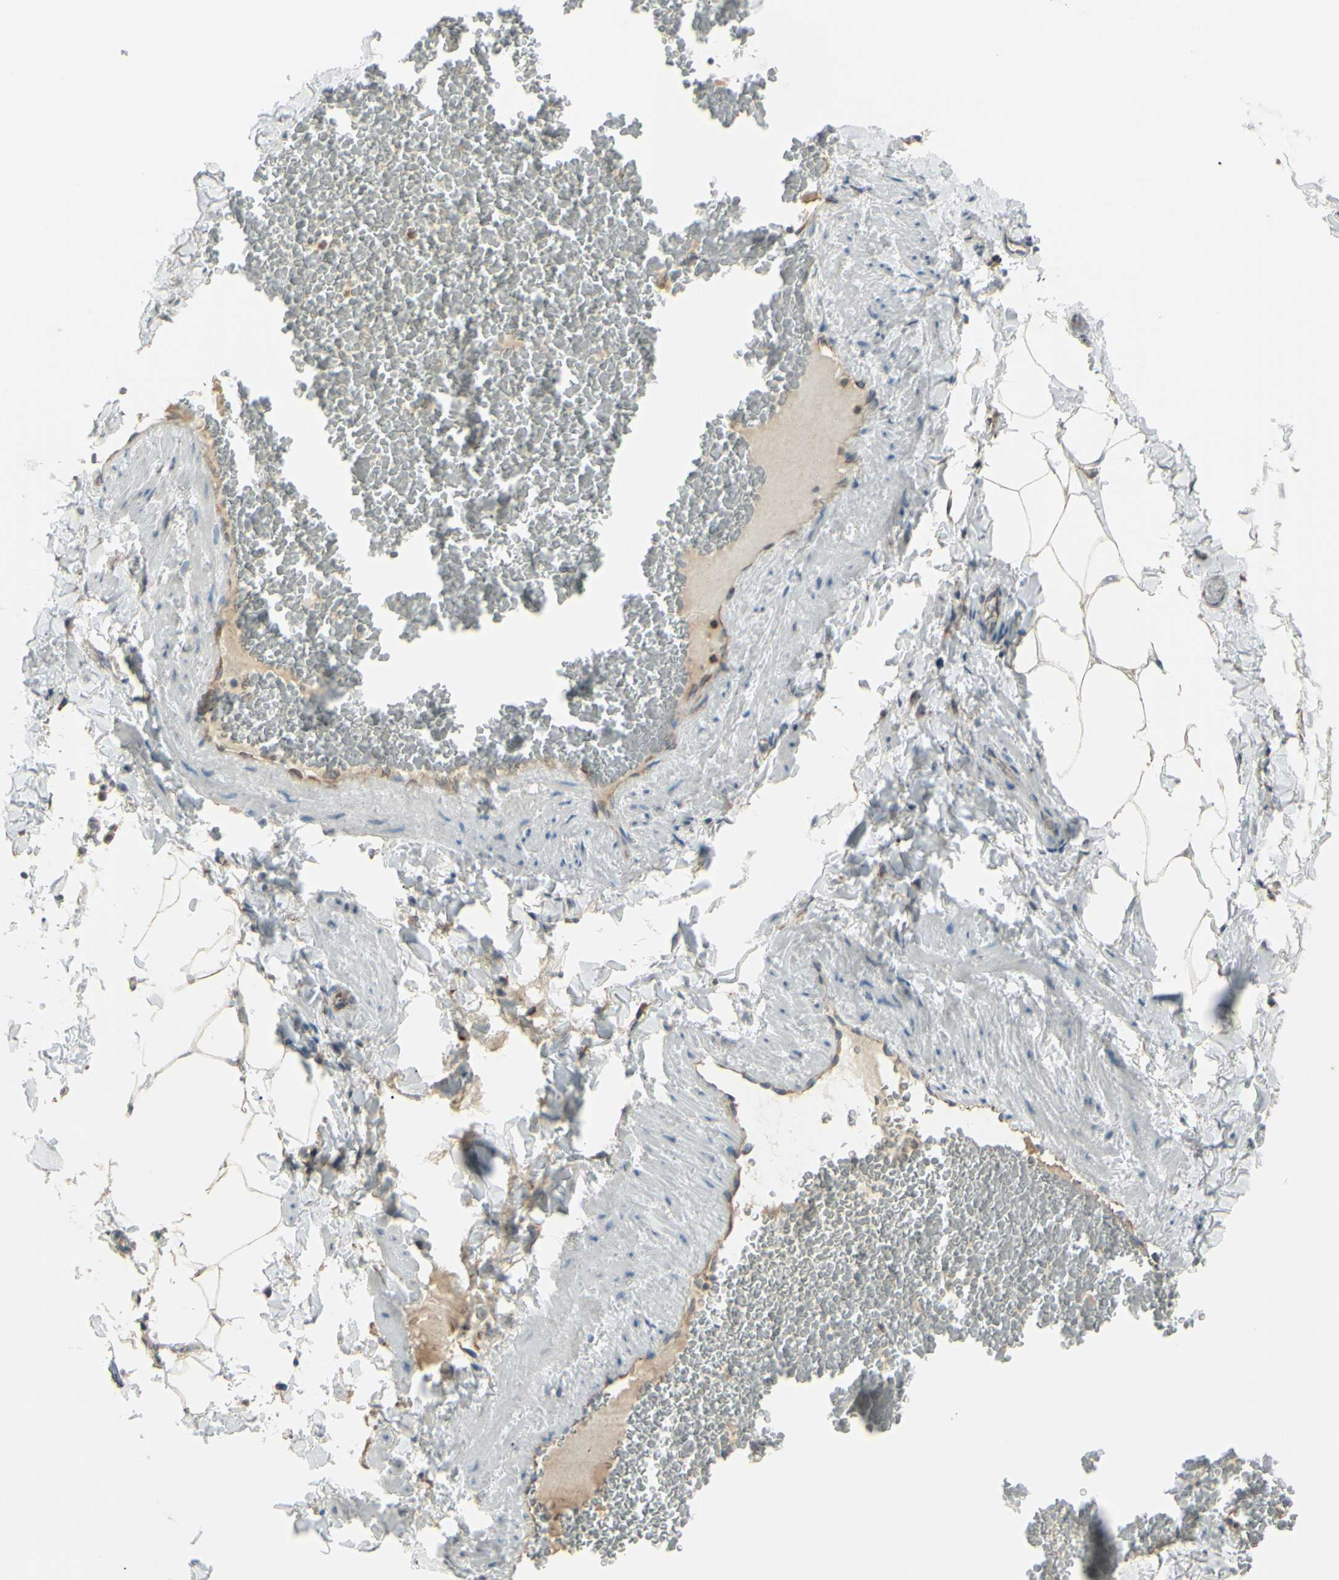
{"staining": {"intensity": "moderate", "quantity": "<25%", "location": "cytoplasmic/membranous"}, "tissue": "adipose tissue", "cell_type": "Adipocytes", "image_type": "normal", "snomed": [{"axis": "morphology", "description": "Normal tissue, NOS"}, {"axis": "topography", "description": "Vascular tissue"}], "caption": "Moderate cytoplasmic/membranous positivity for a protein is identified in approximately <25% of adipocytes of benign adipose tissue using IHC.", "gene": "LMTK2", "patient": {"sex": "male", "age": 41}}